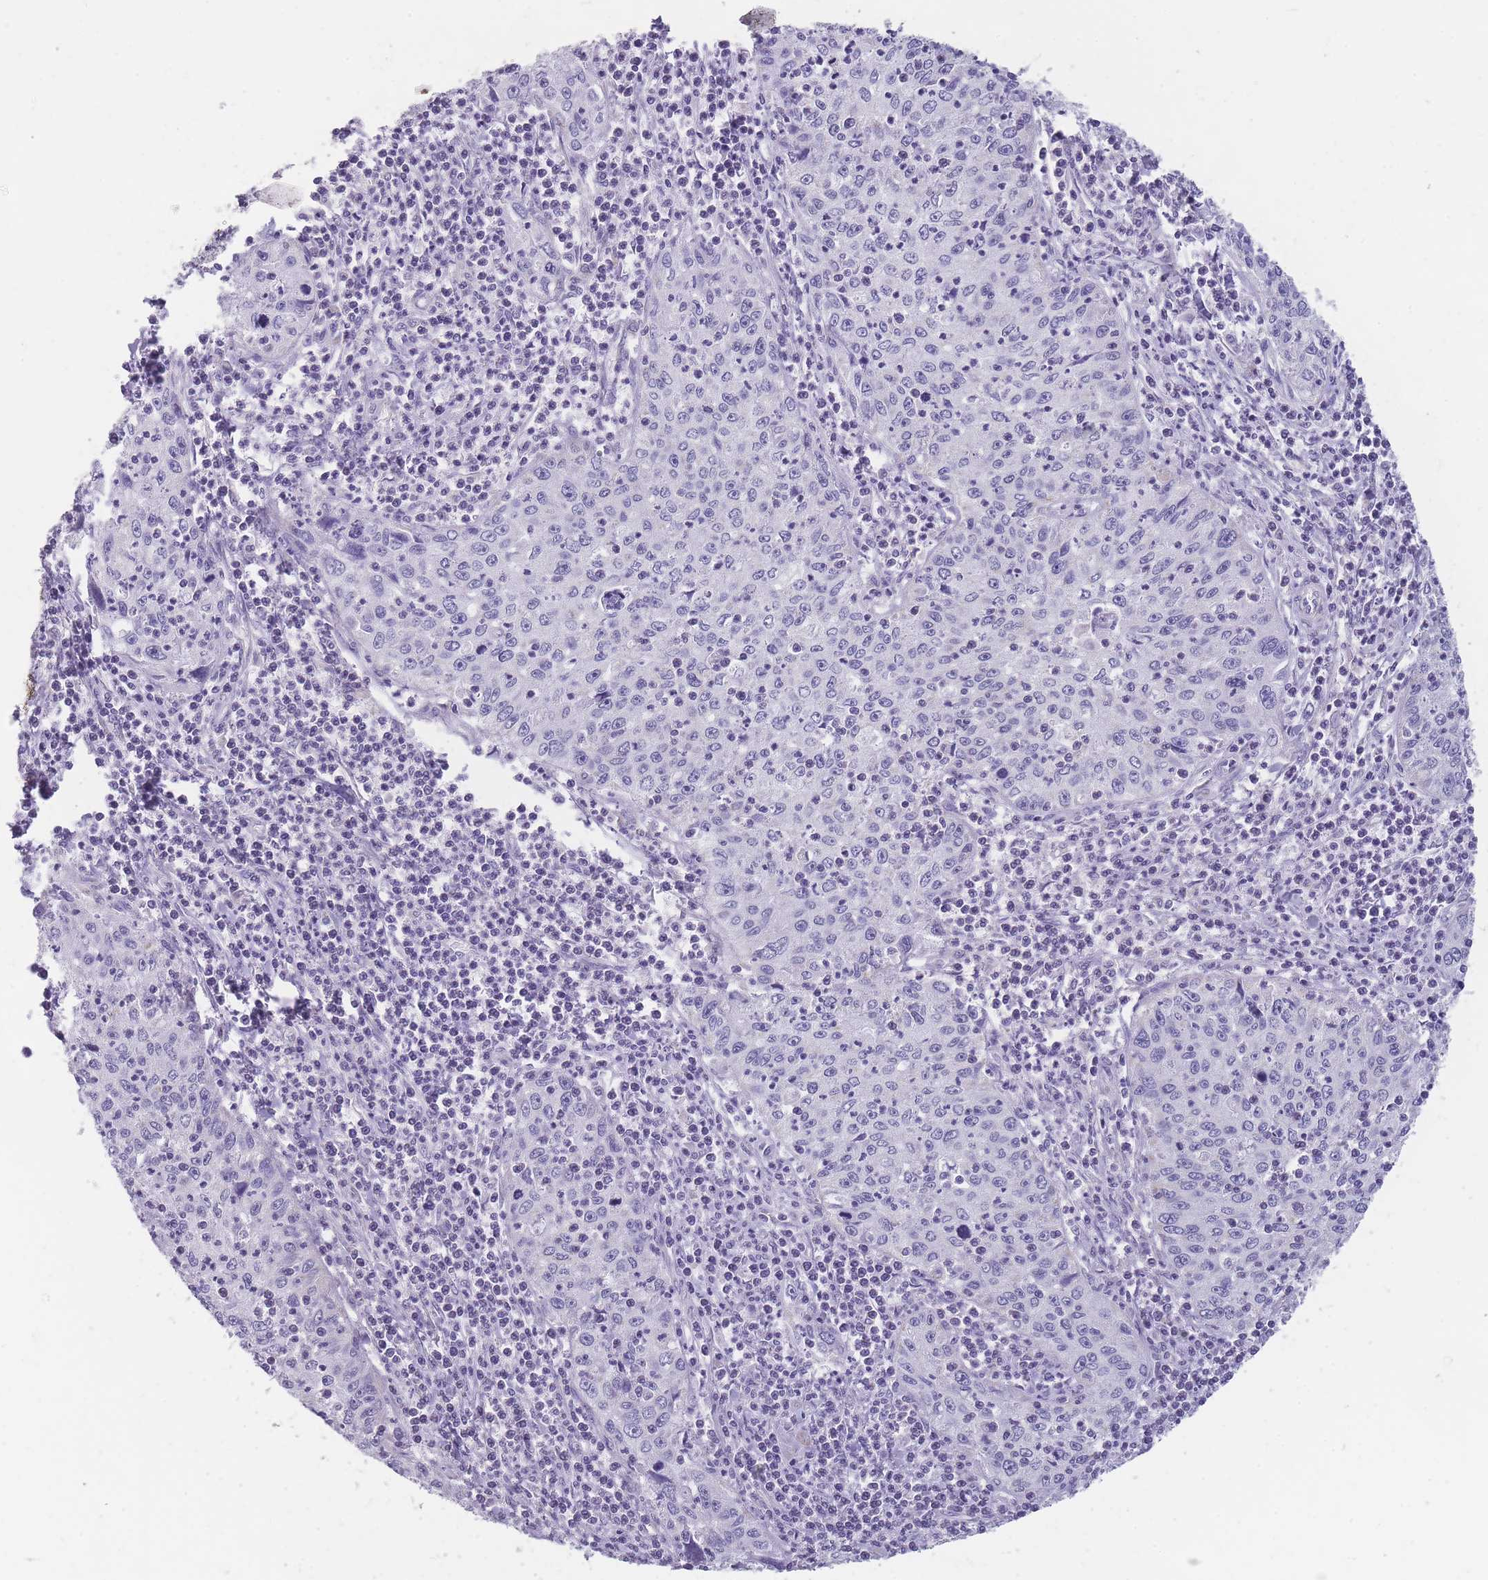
{"staining": {"intensity": "negative", "quantity": "none", "location": "none"}, "tissue": "cervical cancer", "cell_type": "Tumor cells", "image_type": "cancer", "snomed": [{"axis": "morphology", "description": "Squamous cell carcinoma, NOS"}, {"axis": "topography", "description": "Cervix"}], "caption": "A micrograph of cervical squamous cell carcinoma stained for a protein demonstrates no brown staining in tumor cells.", "gene": "ZBTB24", "patient": {"sex": "female", "age": 30}}